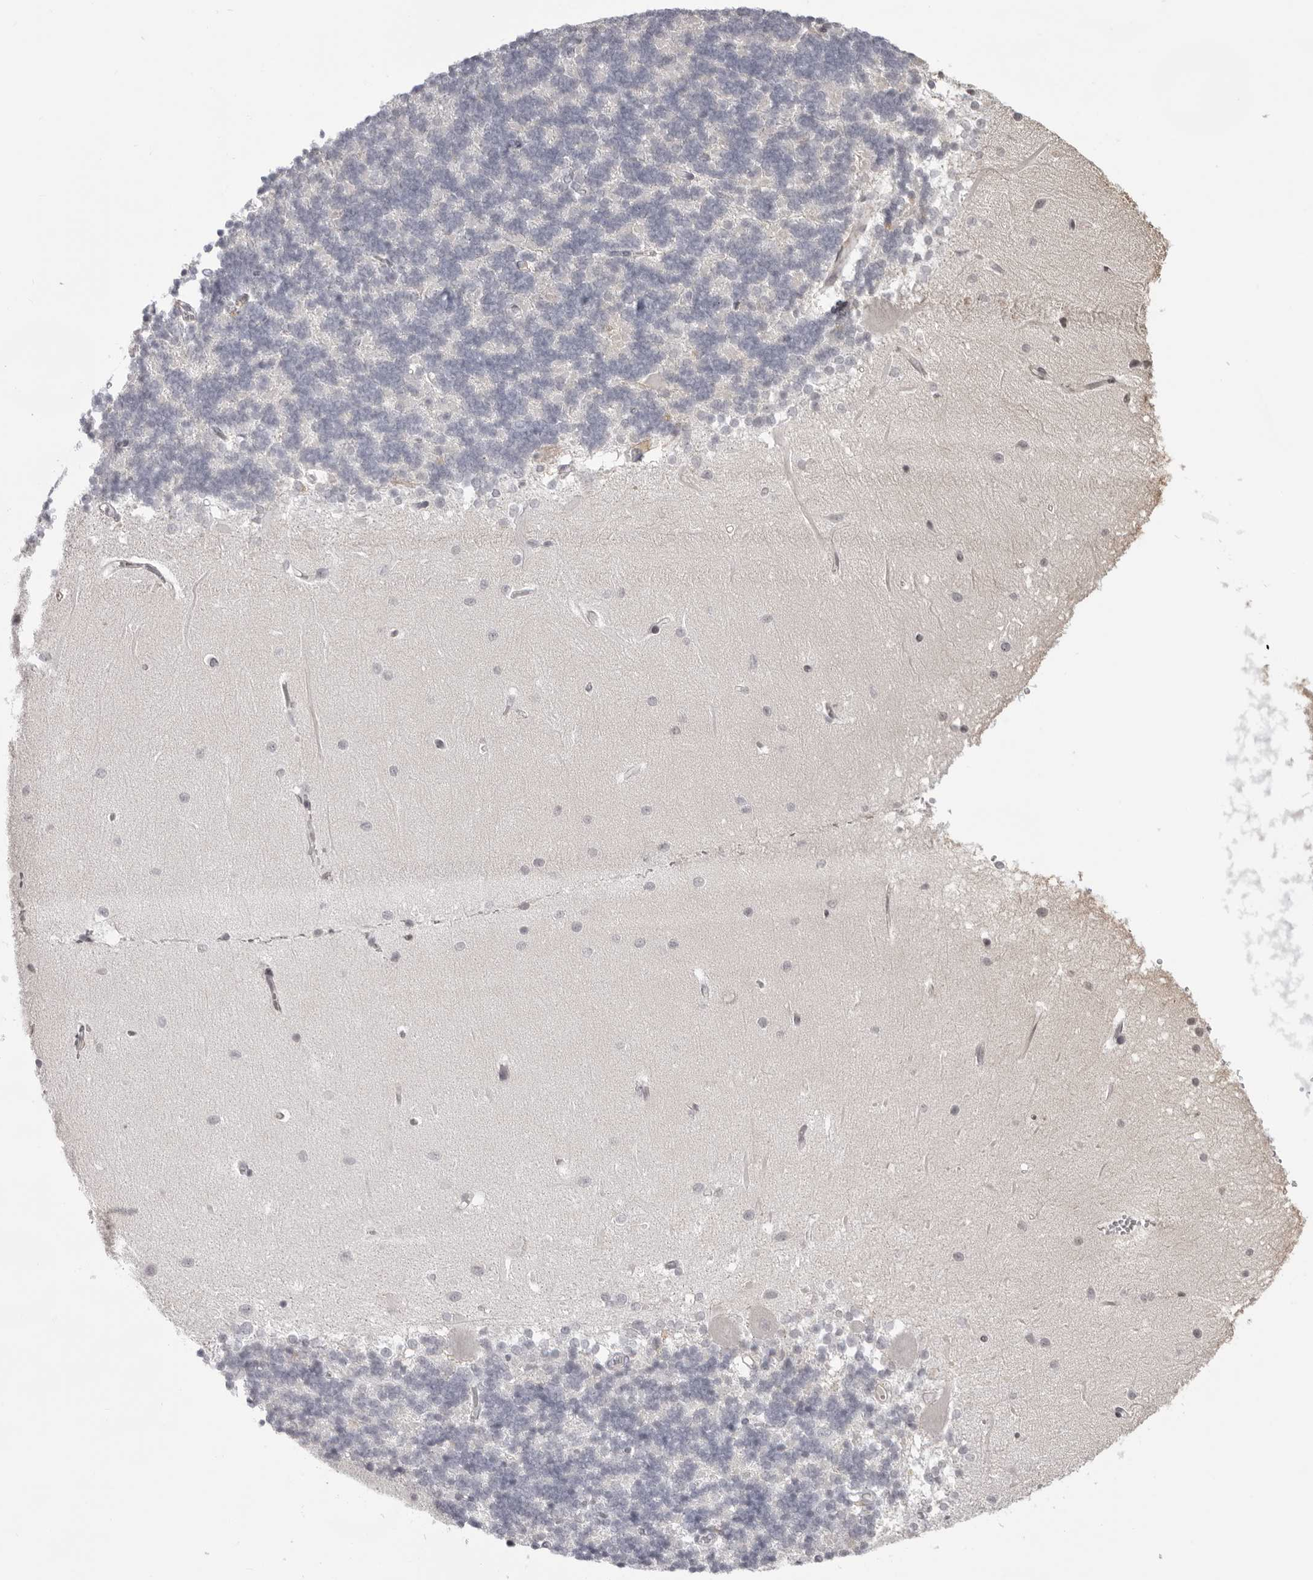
{"staining": {"intensity": "negative", "quantity": "none", "location": "none"}, "tissue": "cerebellum", "cell_type": "Cells in granular layer", "image_type": "normal", "snomed": [{"axis": "morphology", "description": "Normal tissue, NOS"}, {"axis": "topography", "description": "Cerebellum"}], "caption": "DAB immunohistochemical staining of normal cerebellum exhibits no significant positivity in cells in granular layer. (DAB (3,3'-diaminobenzidine) IHC visualized using brightfield microscopy, high magnification).", "gene": "ACP6", "patient": {"sex": "male", "age": 37}}